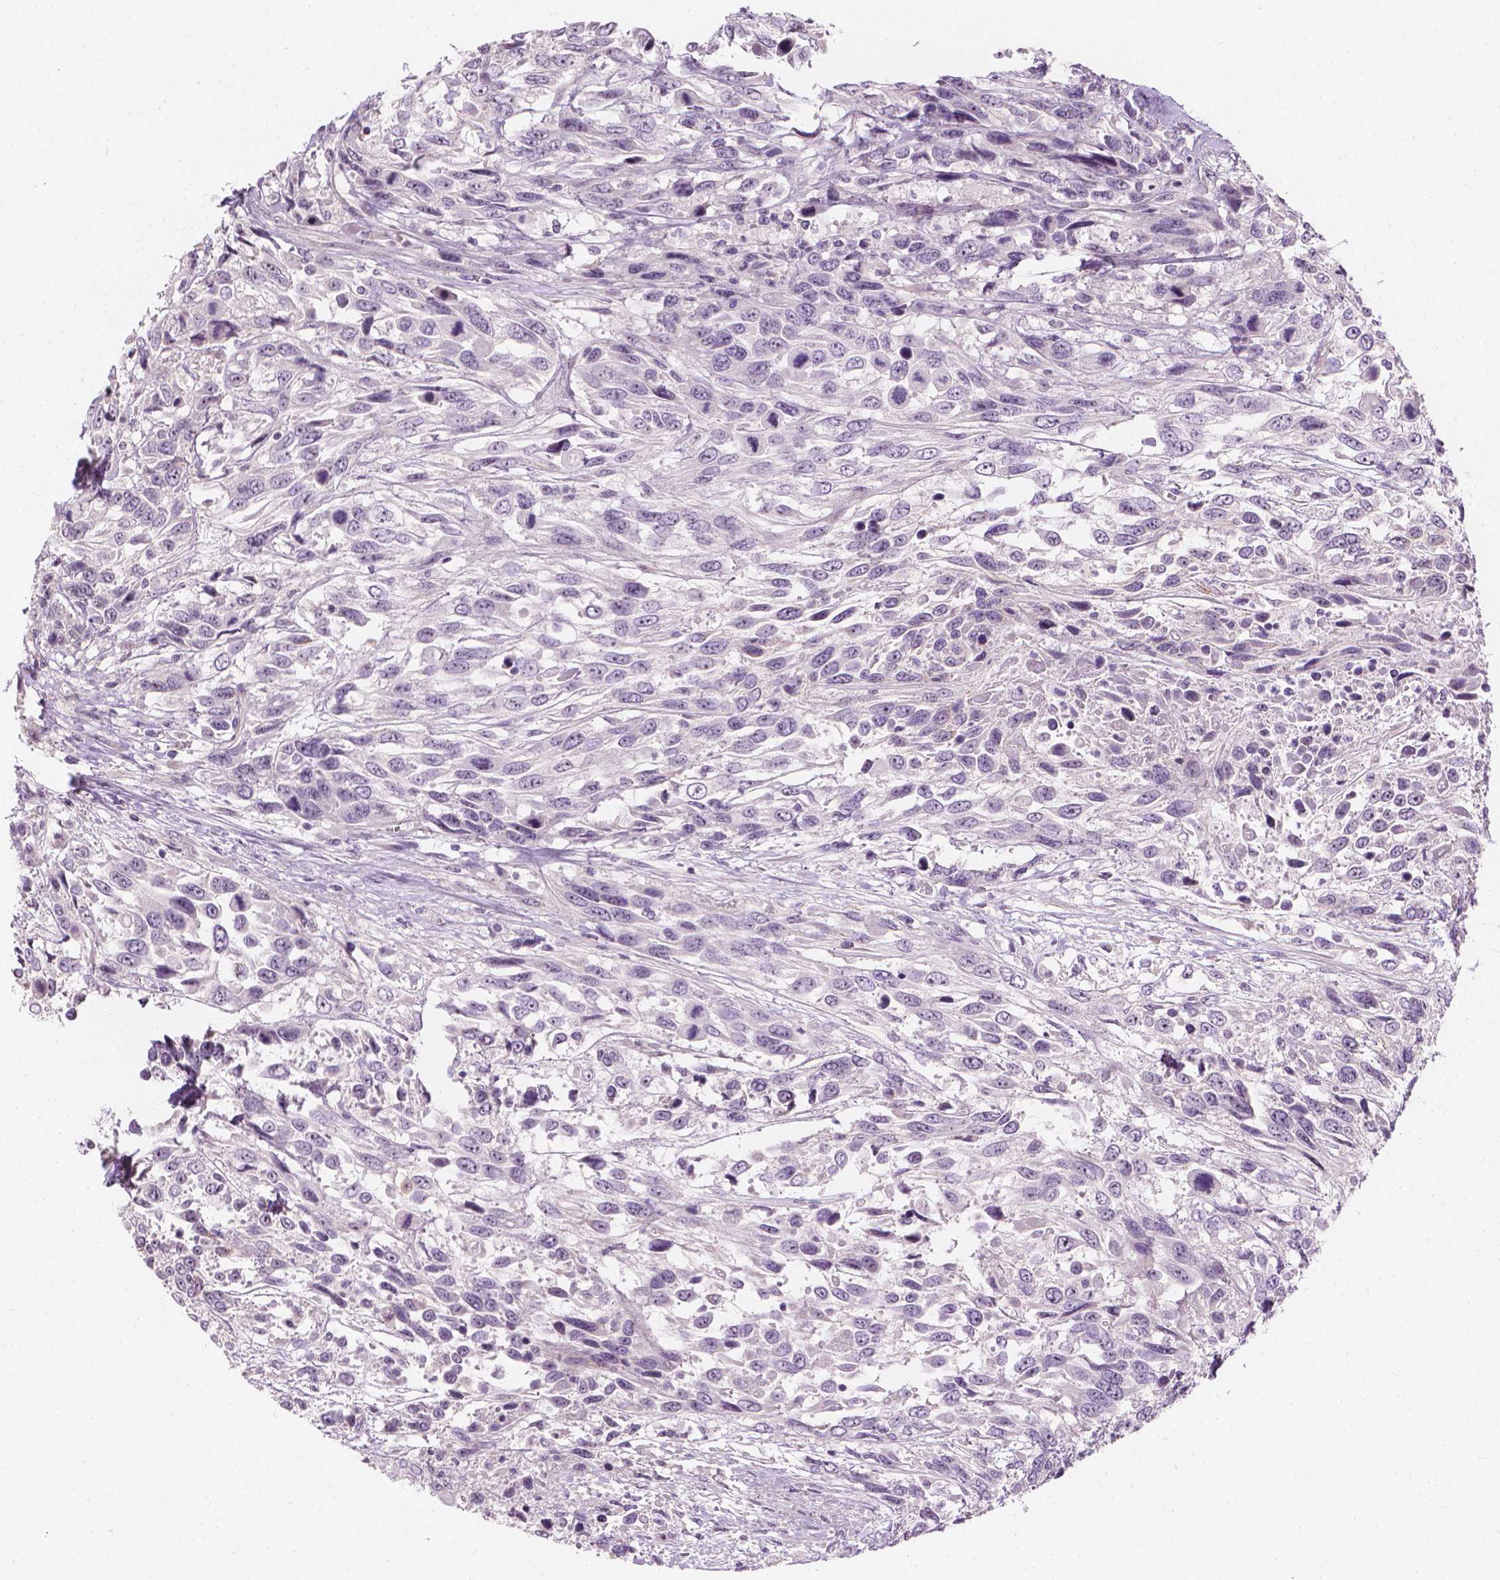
{"staining": {"intensity": "moderate", "quantity": "<25%", "location": "cytoplasmic/membranous"}, "tissue": "urothelial cancer", "cell_type": "Tumor cells", "image_type": "cancer", "snomed": [{"axis": "morphology", "description": "Urothelial carcinoma, High grade"}, {"axis": "topography", "description": "Urinary bladder"}], "caption": "Protein staining of urothelial carcinoma (high-grade) tissue displays moderate cytoplasmic/membranous positivity in about <25% of tumor cells.", "gene": "GPRC5A", "patient": {"sex": "female", "age": 70}}